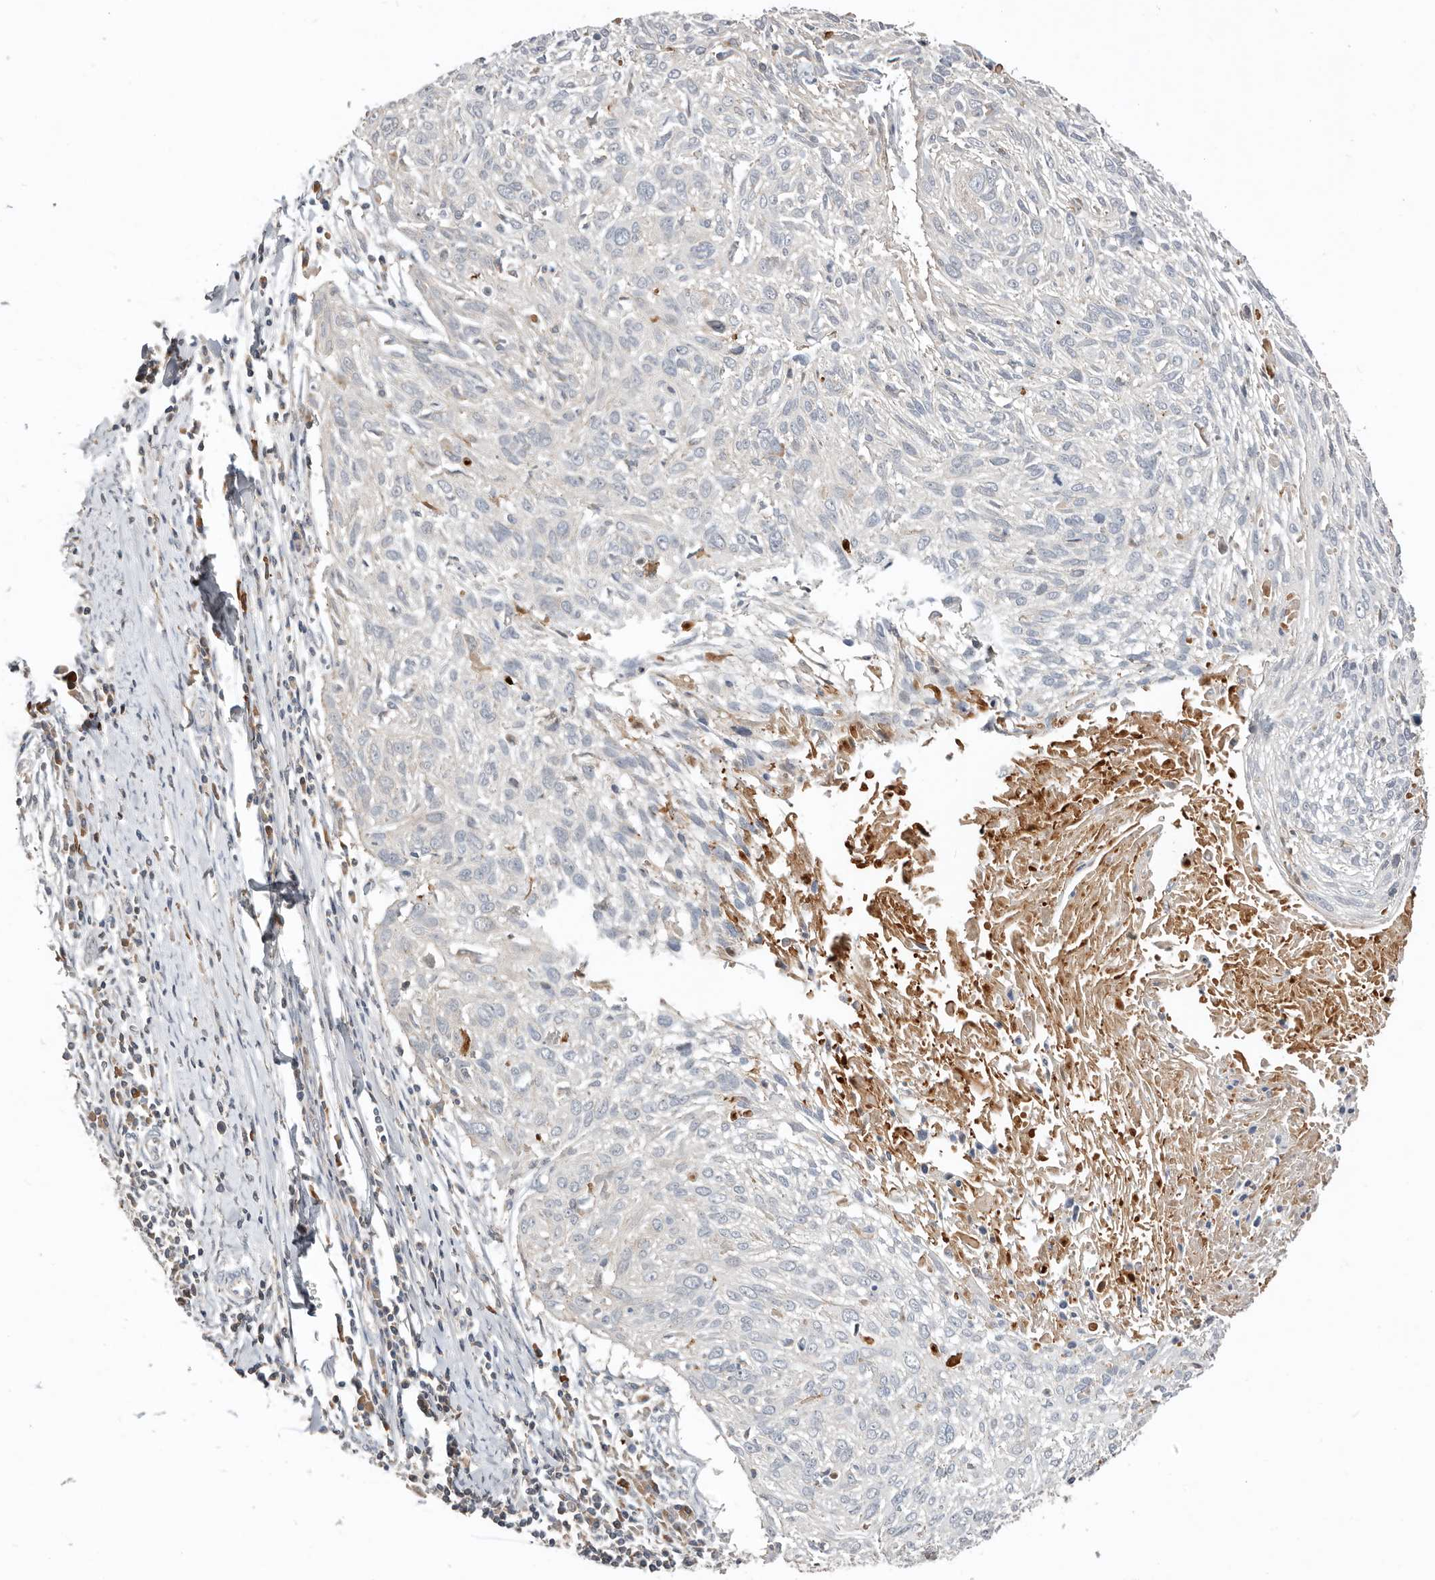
{"staining": {"intensity": "negative", "quantity": "none", "location": "none"}, "tissue": "cervical cancer", "cell_type": "Tumor cells", "image_type": "cancer", "snomed": [{"axis": "morphology", "description": "Squamous cell carcinoma, NOS"}, {"axis": "topography", "description": "Cervix"}], "caption": "High power microscopy histopathology image of an immunohistochemistry (IHC) photomicrograph of squamous cell carcinoma (cervical), revealing no significant positivity in tumor cells.", "gene": "MTFR2", "patient": {"sex": "female", "age": 51}}